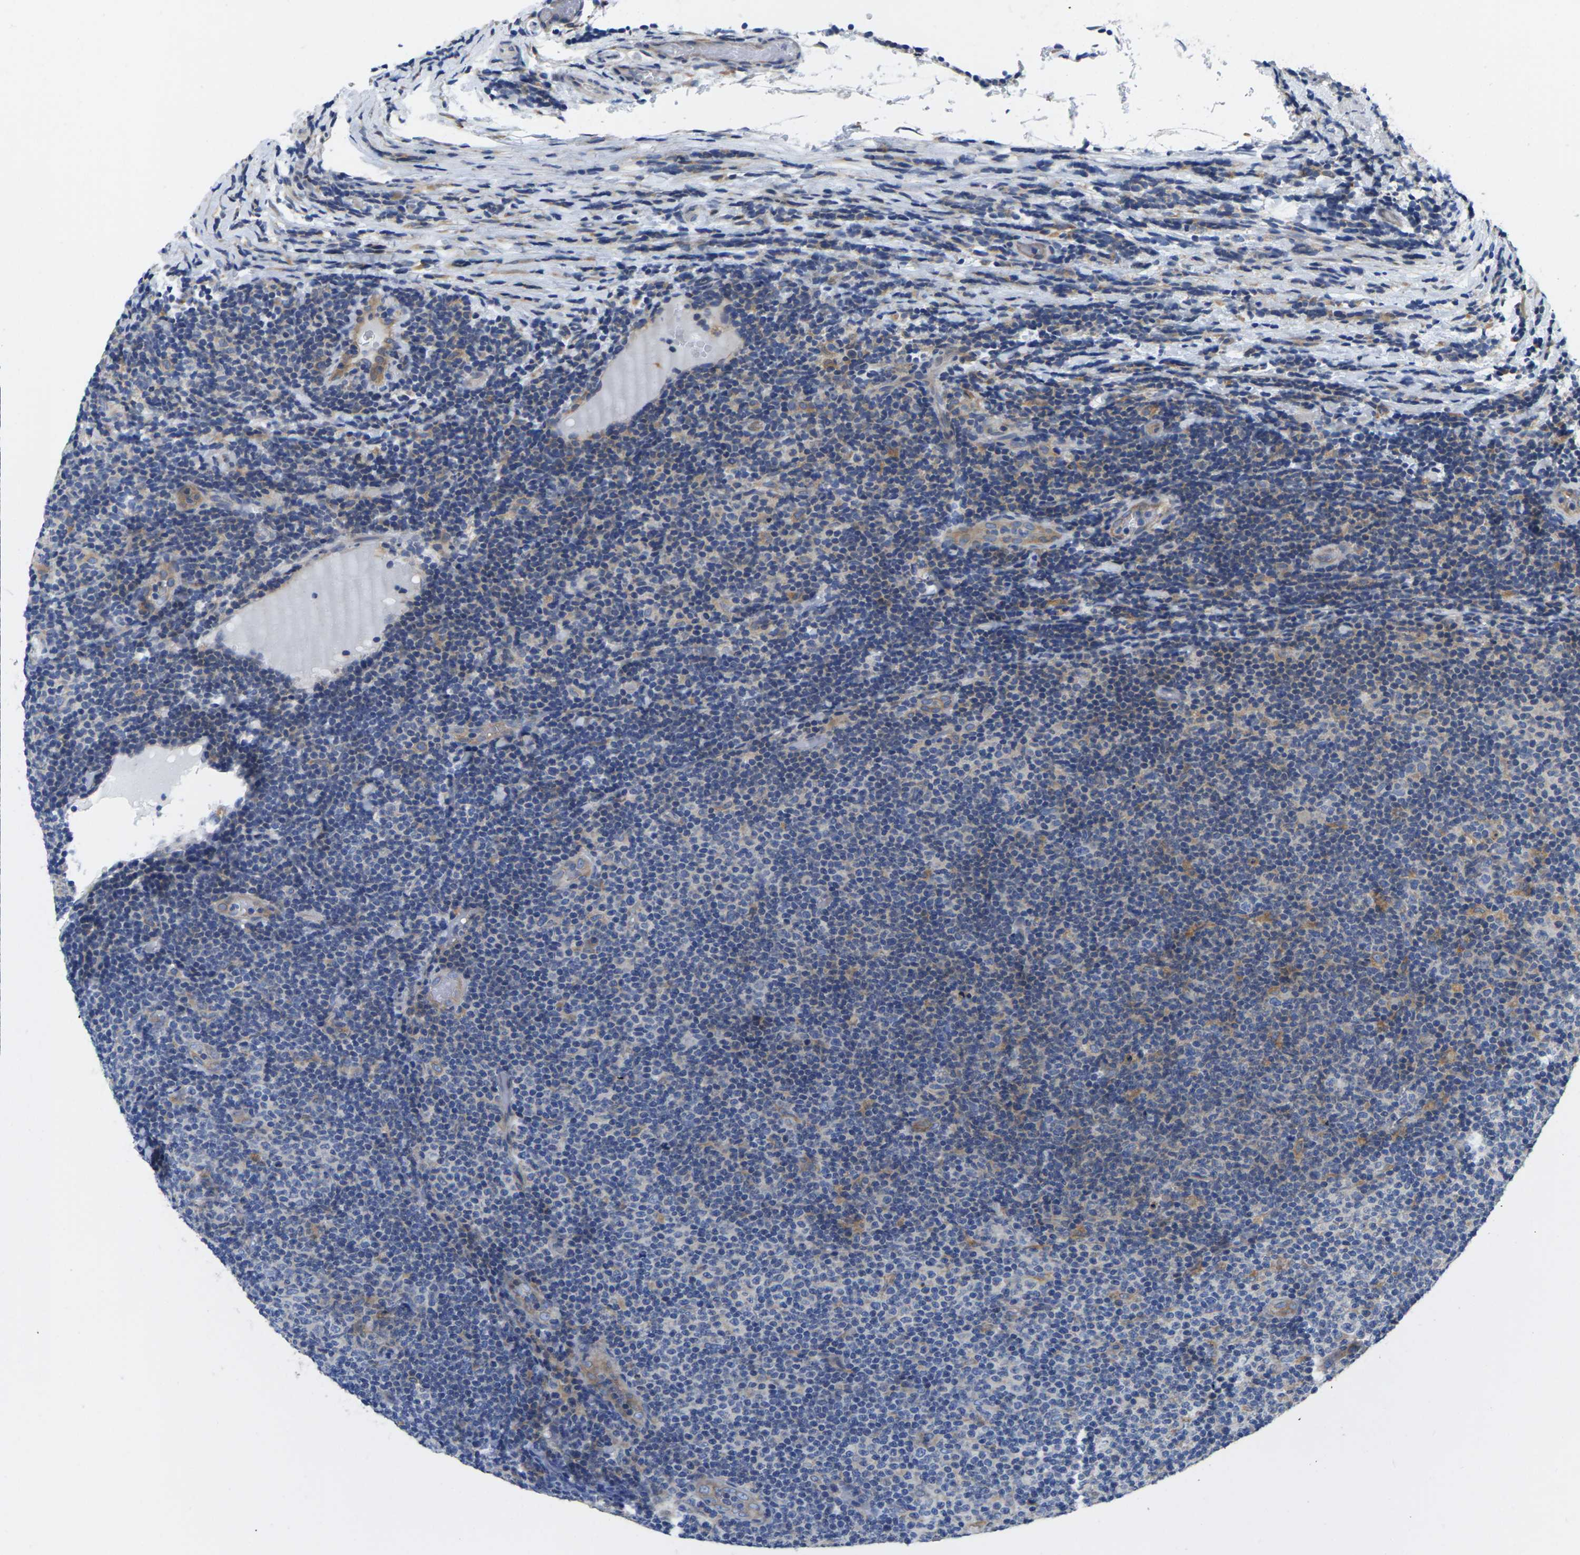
{"staining": {"intensity": "negative", "quantity": "none", "location": "none"}, "tissue": "lymphoma", "cell_type": "Tumor cells", "image_type": "cancer", "snomed": [{"axis": "morphology", "description": "Malignant lymphoma, non-Hodgkin's type, Low grade"}, {"axis": "topography", "description": "Lymph node"}], "caption": "Lymphoma stained for a protein using IHC shows no staining tumor cells.", "gene": "SCNN1A", "patient": {"sex": "male", "age": 83}}